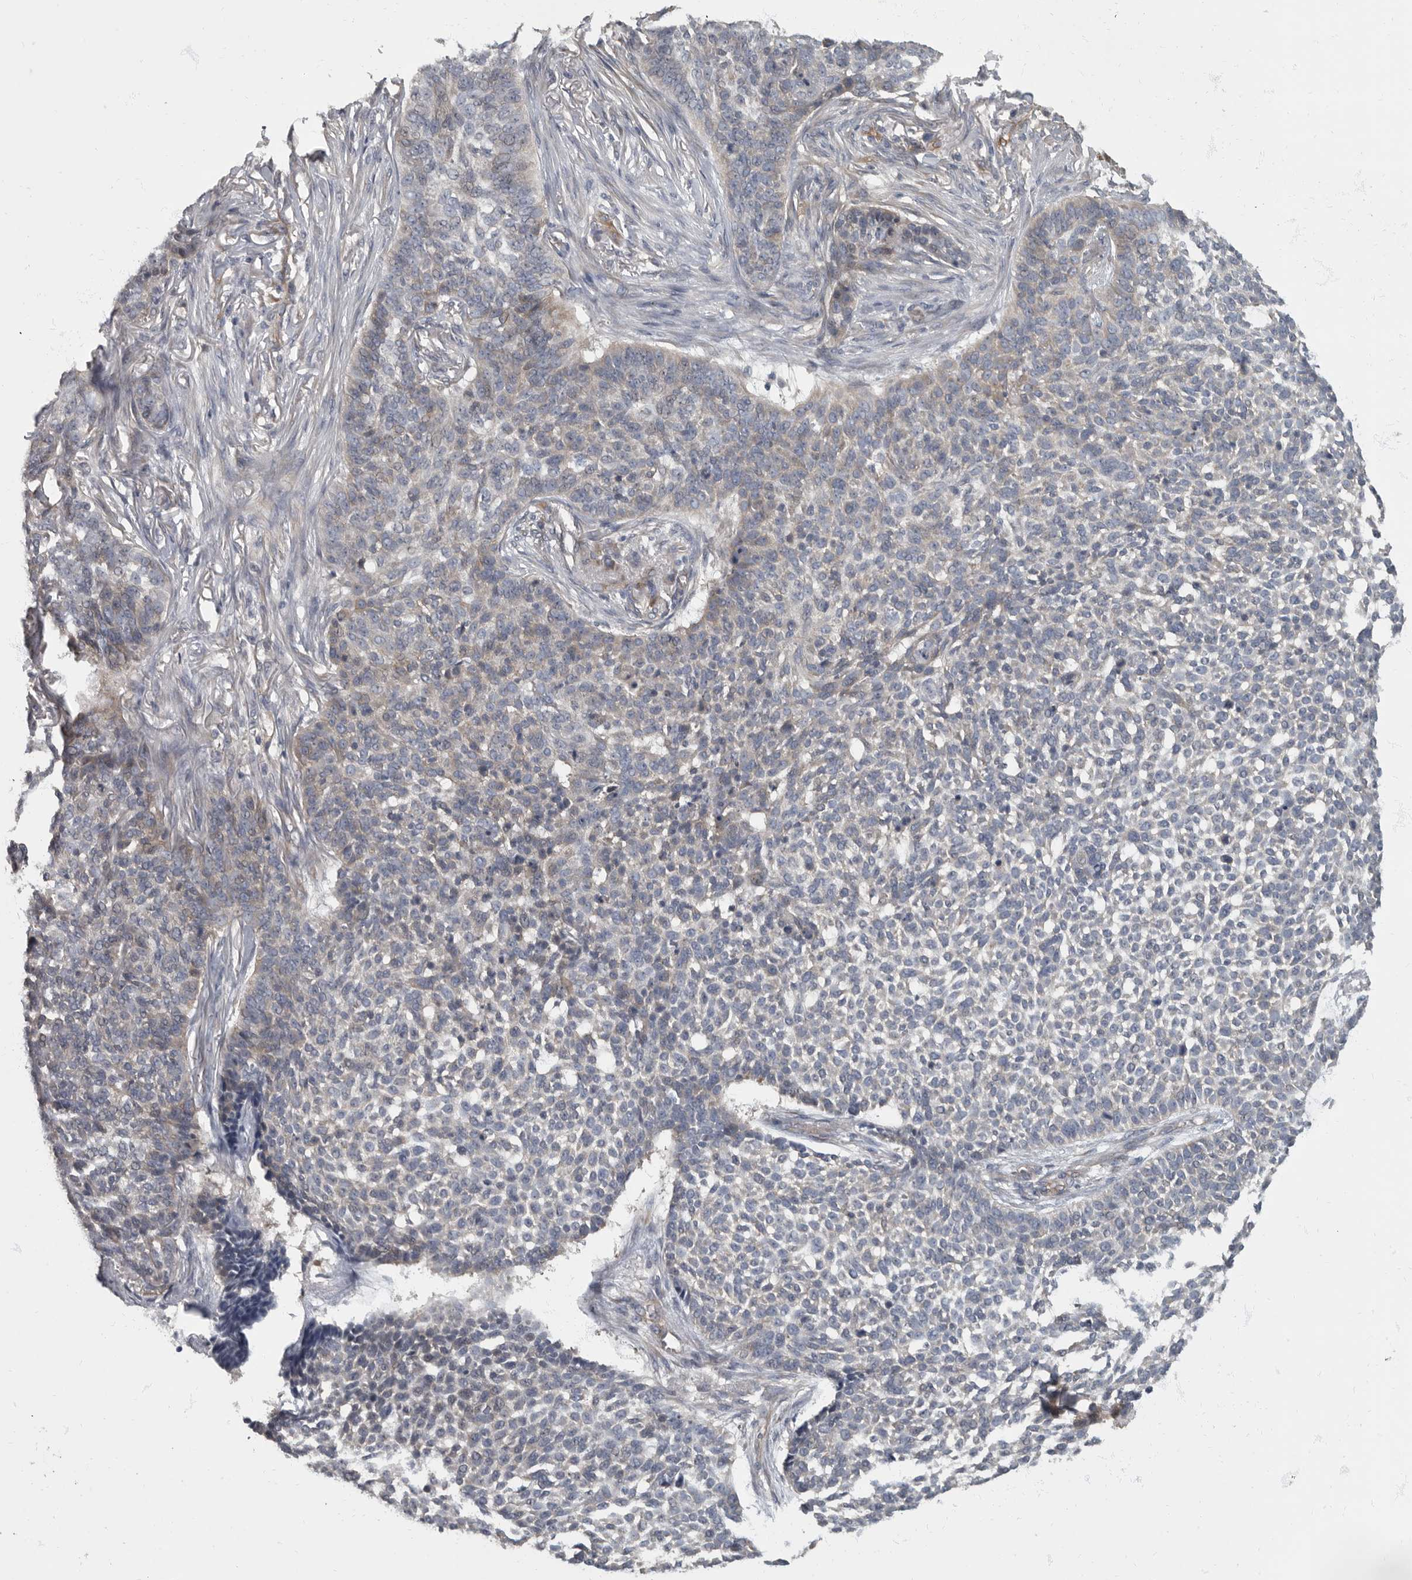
{"staining": {"intensity": "weak", "quantity": "<25%", "location": "cytoplasmic/membranous"}, "tissue": "skin cancer", "cell_type": "Tumor cells", "image_type": "cancer", "snomed": [{"axis": "morphology", "description": "Basal cell carcinoma"}, {"axis": "topography", "description": "Skin"}], "caption": "Immunohistochemistry photomicrograph of neoplastic tissue: basal cell carcinoma (skin) stained with DAB displays no significant protein expression in tumor cells.", "gene": "PDK1", "patient": {"sex": "male", "age": 85}}